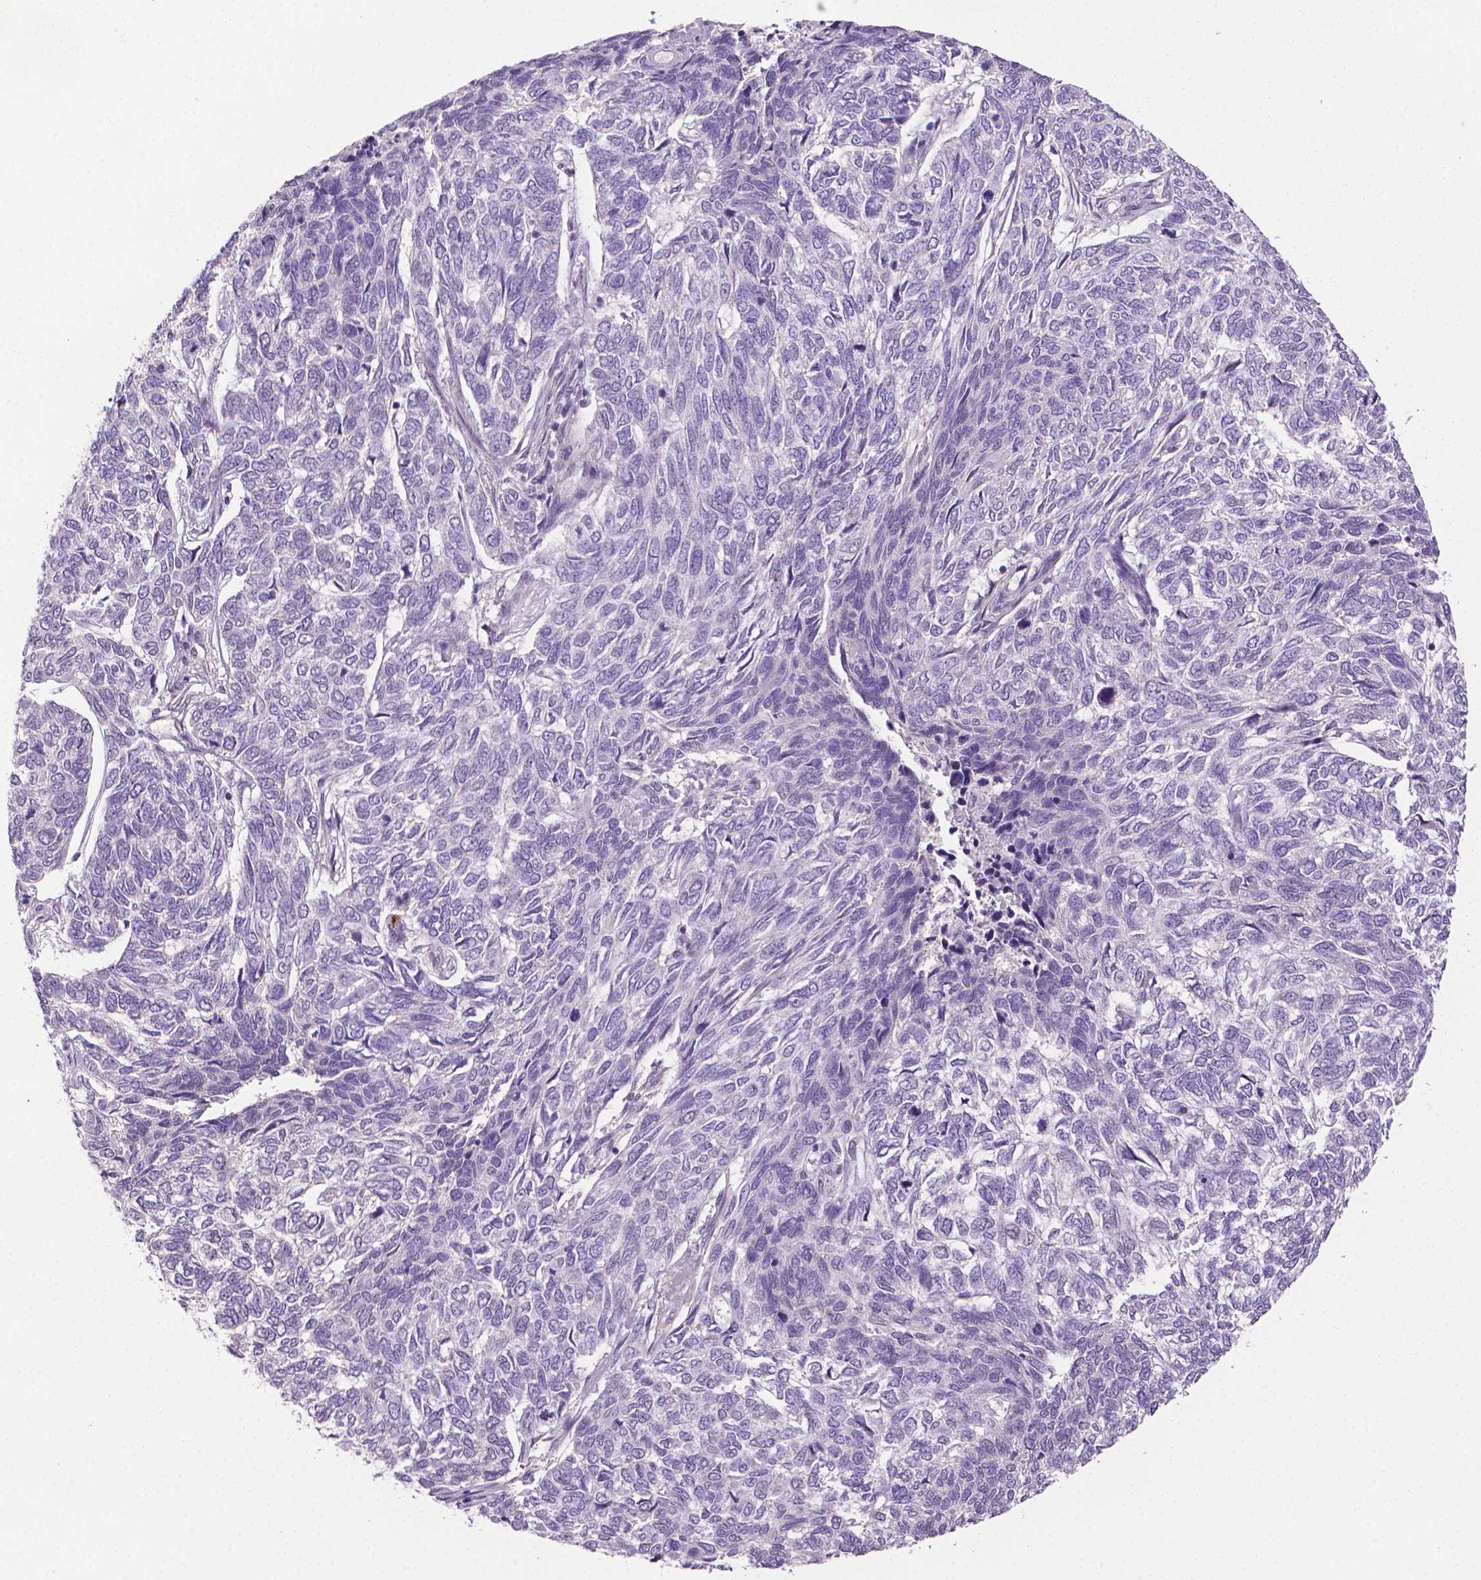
{"staining": {"intensity": "negative", "quantity": "none", "location": "none"}, "tissue": "skin cancer", "cell_type": "Tumor cells", "image_type": "cancer", "snomed": [{"axis": "morphology", "description": "Basal cell carcinoma"}, {"axis": "topography", "description": "Skin"}], "caption": "This is an immunohistochemistry photomicrograph of skin cancer. There is no expression in tumor cells.", "gene": "NCAN", "patient": {"sex": "female", "age": 65}}